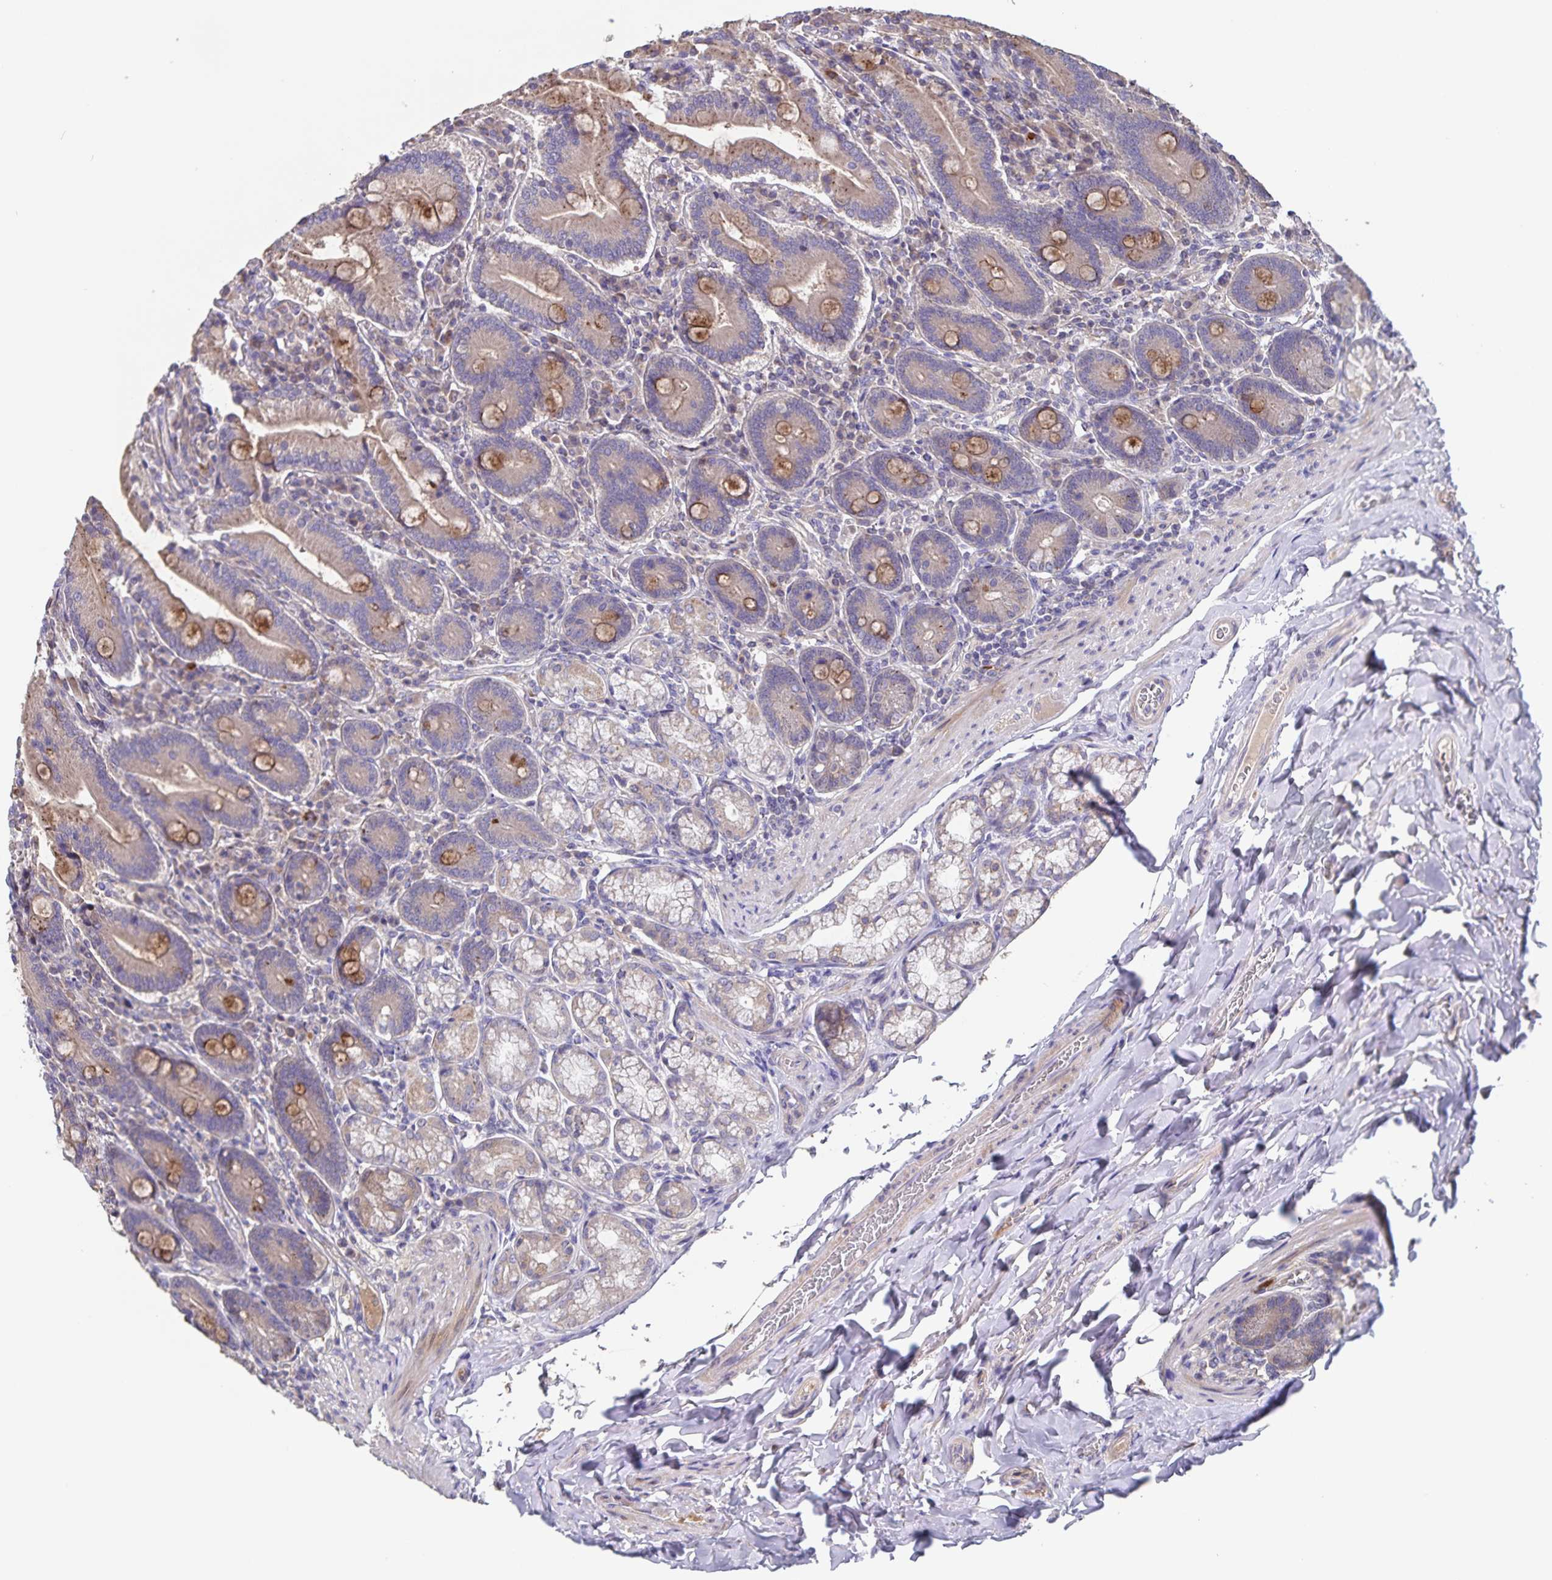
{"staining": {"intensity": "moderate", "quantity": "25%-75%", "location": "cytoplasmic/membranous"}, "tissue": "duodenum", "cell_type": "Glandular cells", "image_type": "normal", "snomed": [{"axis": "morphology", "description": "Normal tissue, NOS"}, {"axis": "topography", "description": "Duodenum"}], "caption": "Benign duodenum shows moderate cytoplasmic/membranous positivity in about 25%-75% of glandular cells, visualized by immunohistochemistry. (brown staining indicates protein expression, while blue staining denotes nuclei).", "gene": "FBXL16", "patient": {"sex": "female", "age": 62}}